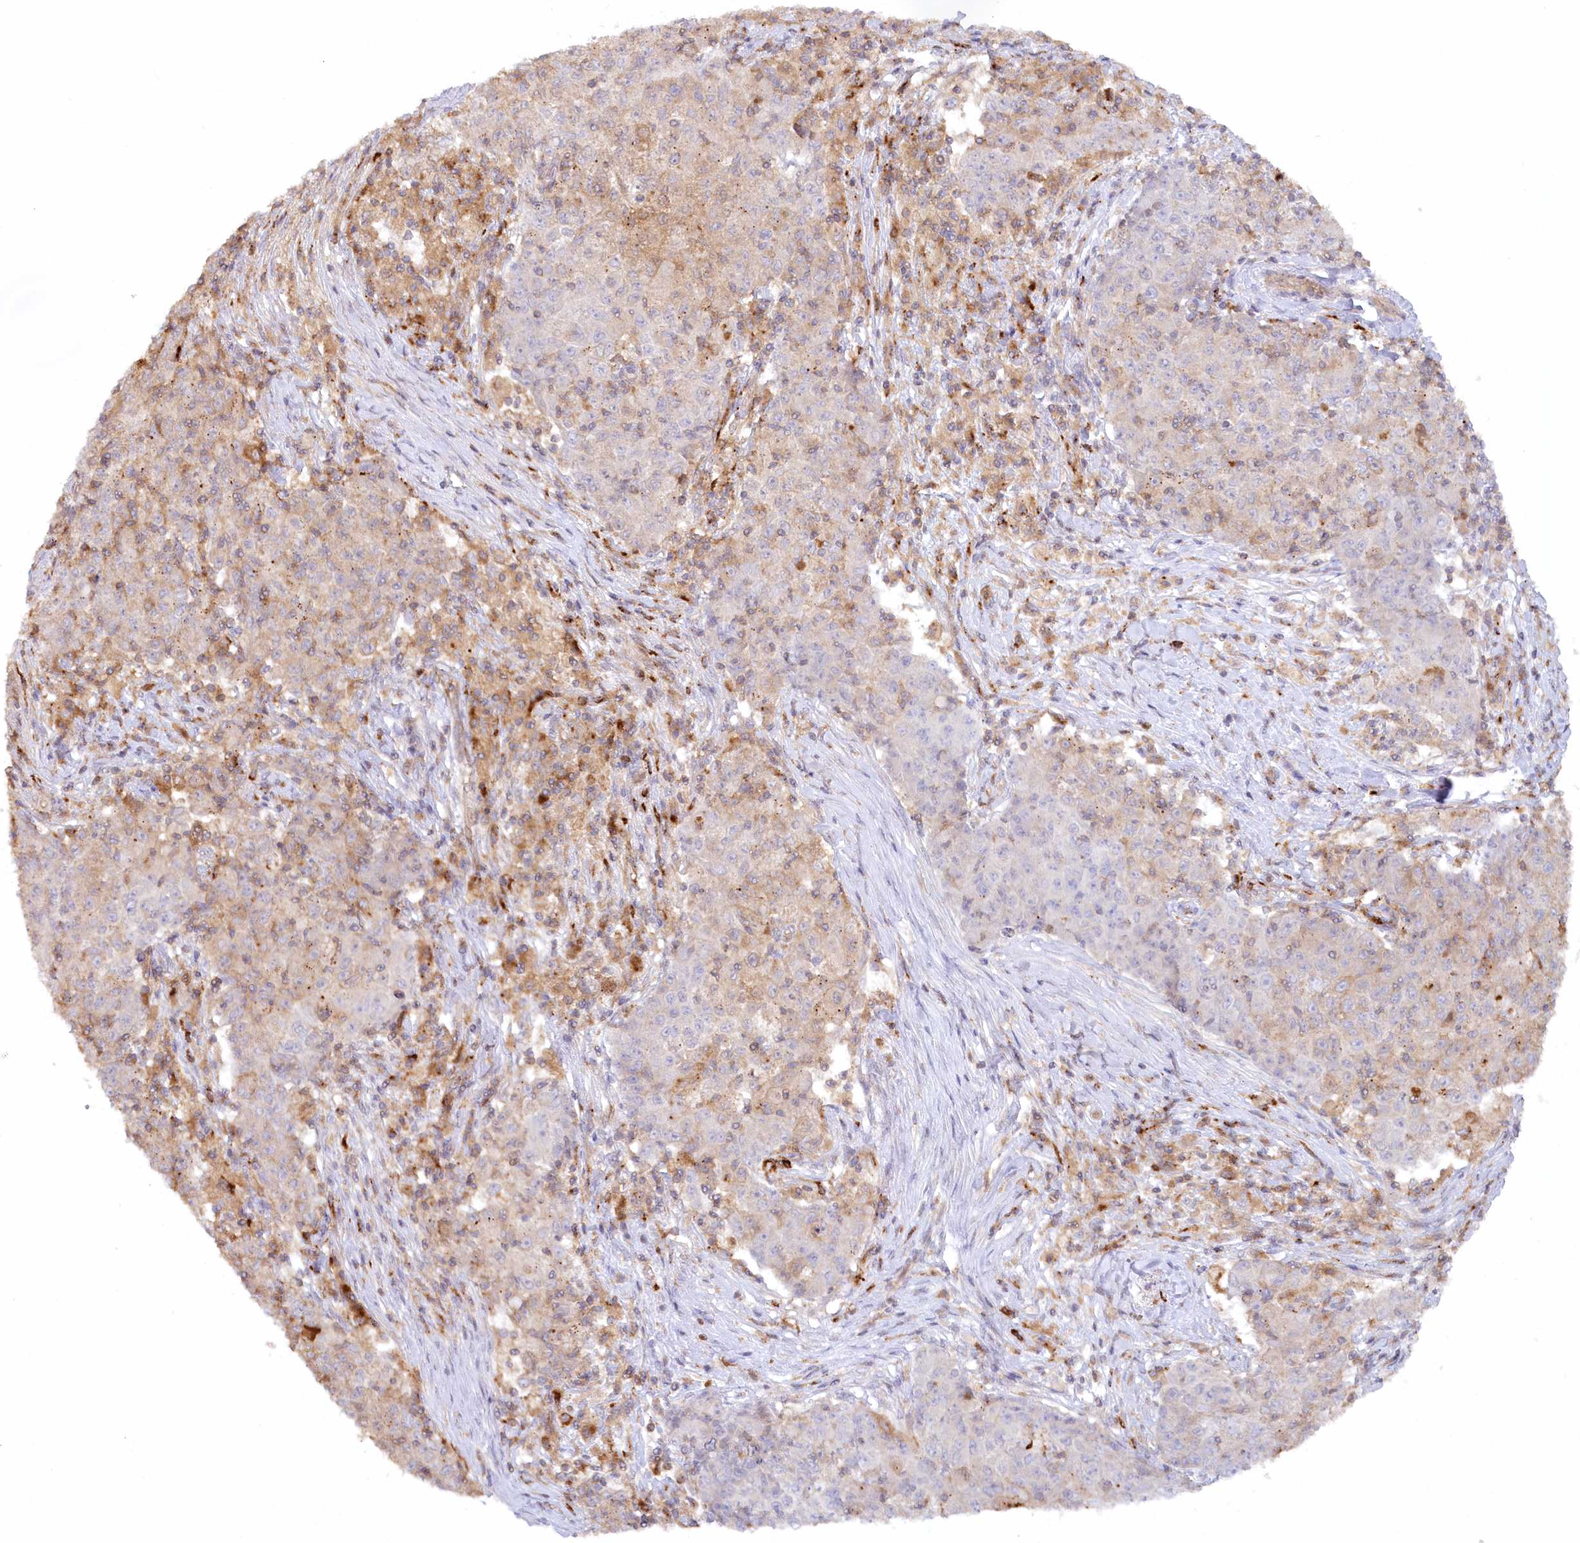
{"staining": {"intensity": "moderate", "quantity": "25%-75%", "location": "cytoplasmic/membranous"}, "tissue": "ovarian cancer", "cell_type": "Tumor cells", "image_type": "cancer", "snomed": [{"axis": "morphology", "description": "Carcinoma, endometroid"}, {"axis": "topography", "description": "Ovary"}], "caption": "Immunohistochemical staining of ovarian endometroid carcinoma exhibits medium levels of moderate cytoplasmic/membranous protein staining in approximately 25%-75% of tumor cells.", "gene": "GBE1", "patient": {"sex": "female", "age": 42}}